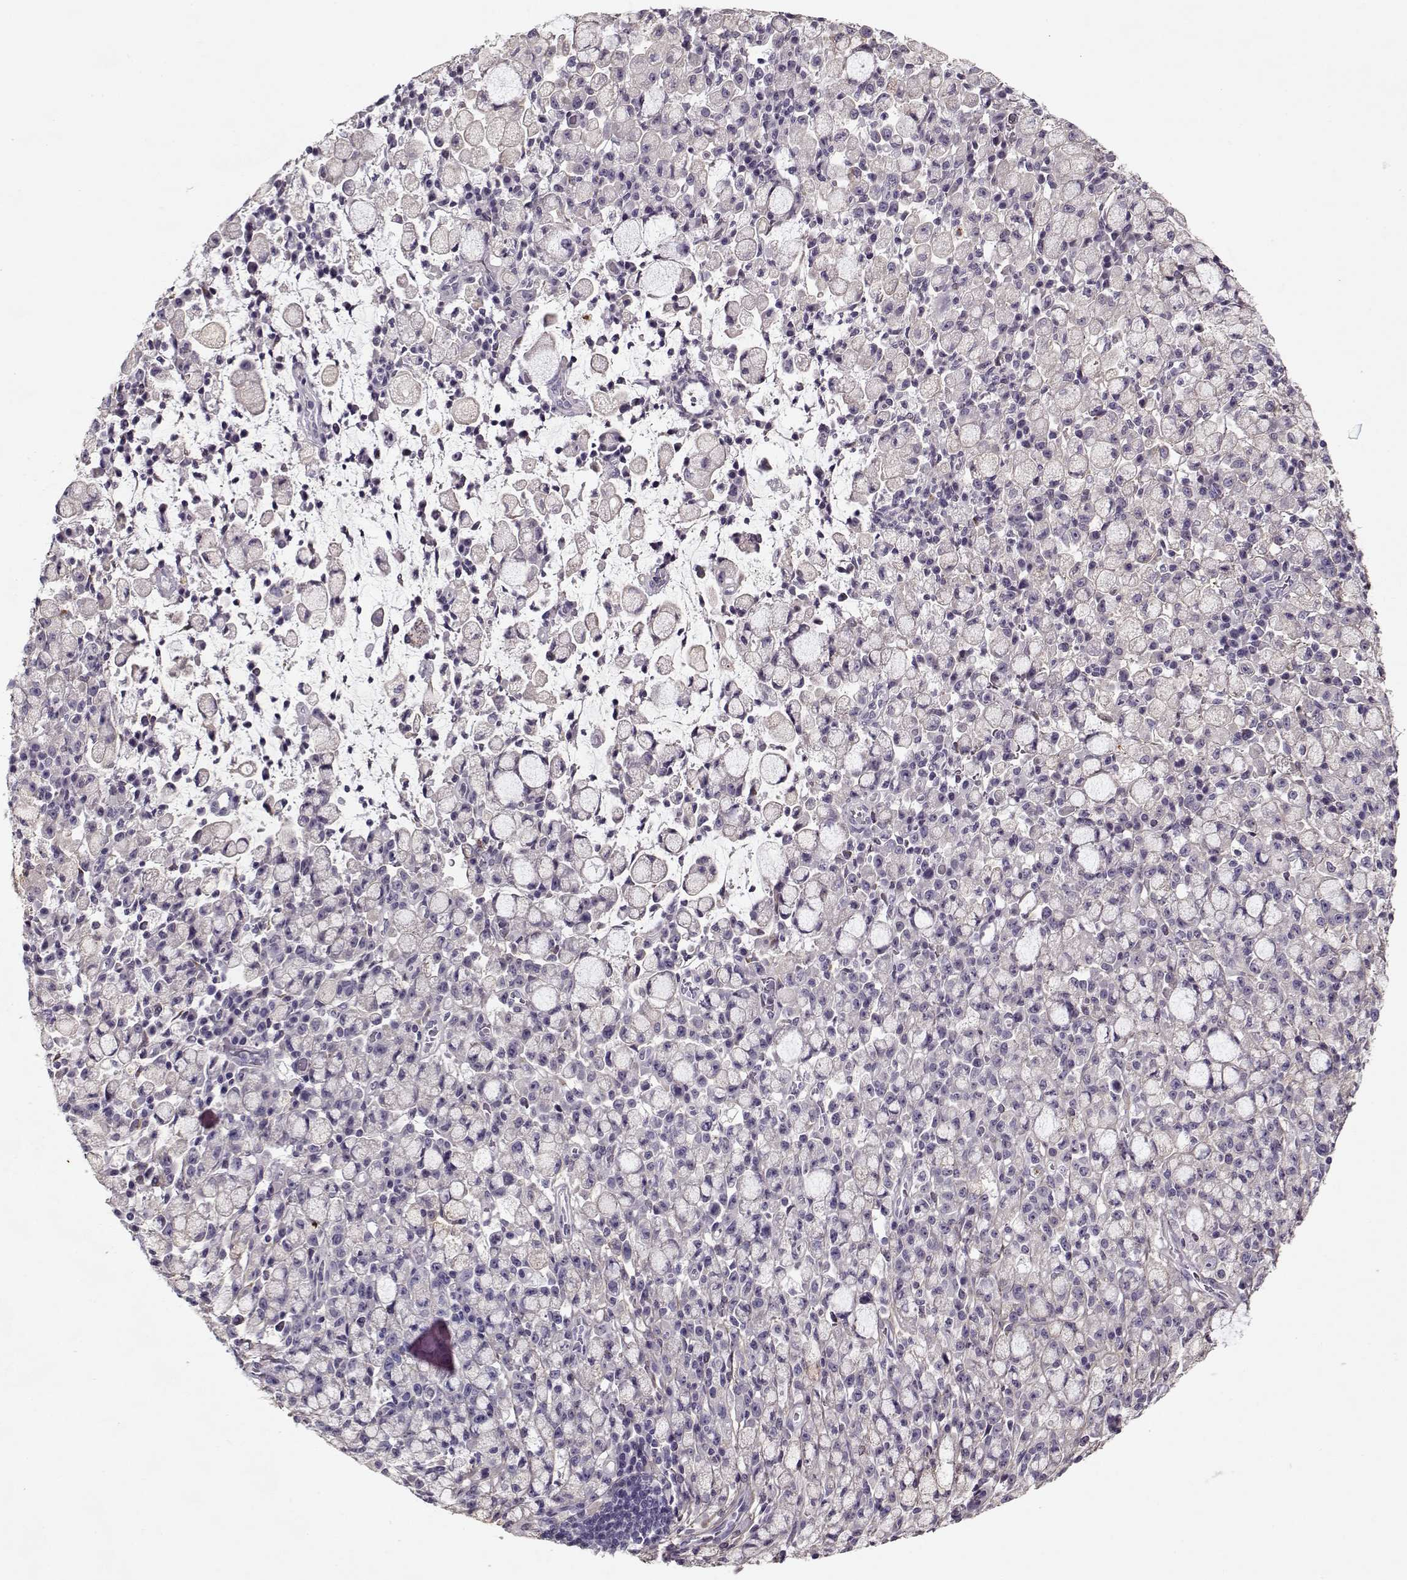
{"staining": {"intensity": "negative", "quantity": "none", "location": "none"}, "tissue": "stomach cancer", "cell_type": "Tumor cells", "image_type": "cancer", "snomed": [{"axis": "morphology", "description": "Adenocarcinoma, NOS"}, {"axis": "topography", "description": "Stomach"}], "caption": "Immunohistochemical staining of adenocarcinoma (stomach) shows no significant staining in tumor cells. (Brightfield microscopy of DAB (3,3'-diaminobenzidine) IHC at high magnification).", "gene": "LUM", "patient": {"sex": "male", "age": 58}}